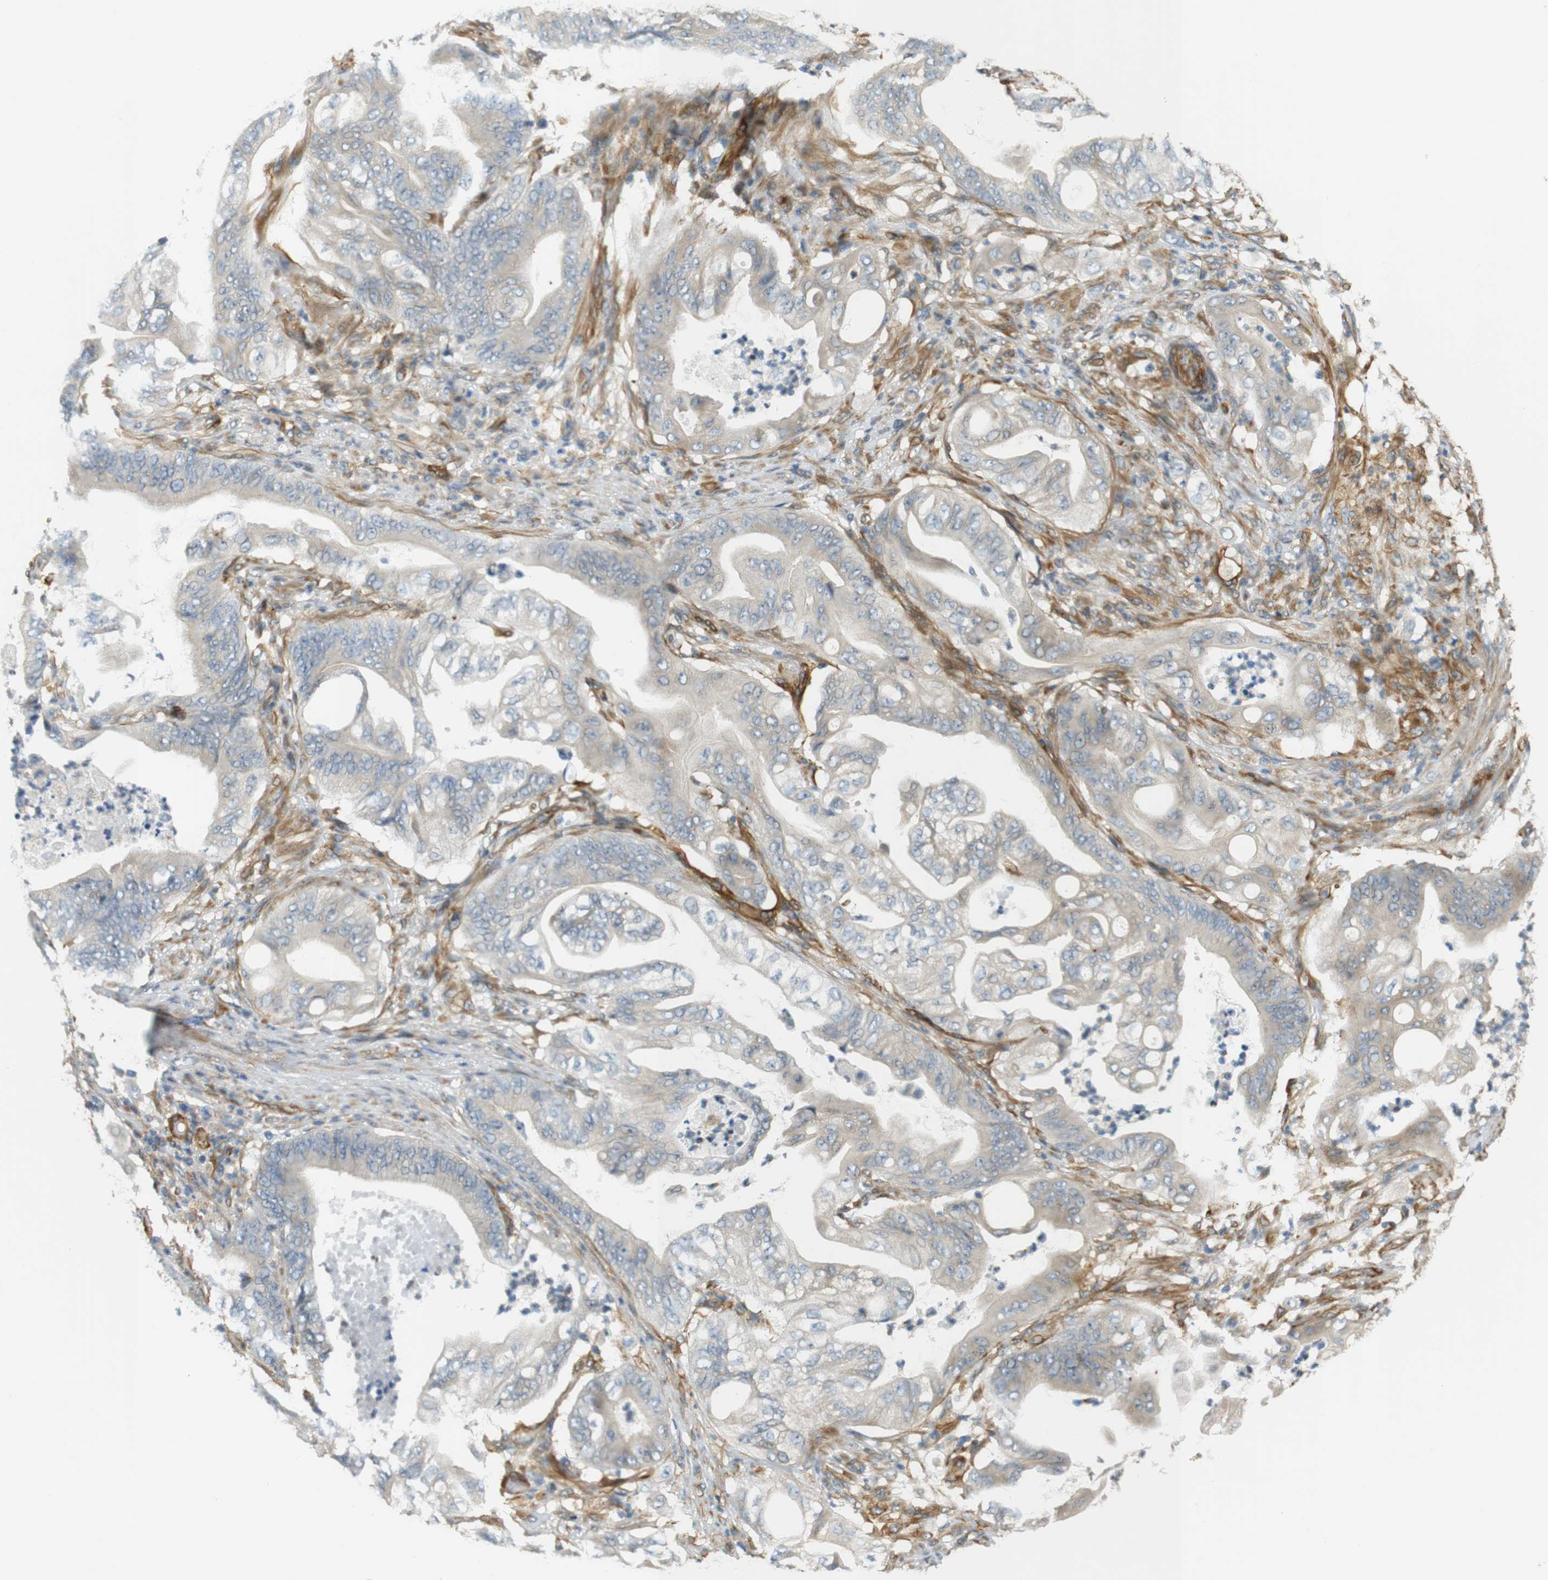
{"staining": {"intensity": "negative", "quantity": "none", "location": "none"}, "tissue": "stomach cancer", "cell_type": "Tumor cells", "image_type": "cancer", "snomed": [{"axis": "morphology", "description": "Adenocarcinoma, NOS"}, {"axis": "topography", "description": "Stomach"}], "caption": "The photomicrograph shows no staining of tumor cells in stomach adenocarcinoma.", "gene": "CYTH3", "patient": {"sex": "female", "age": 73}}